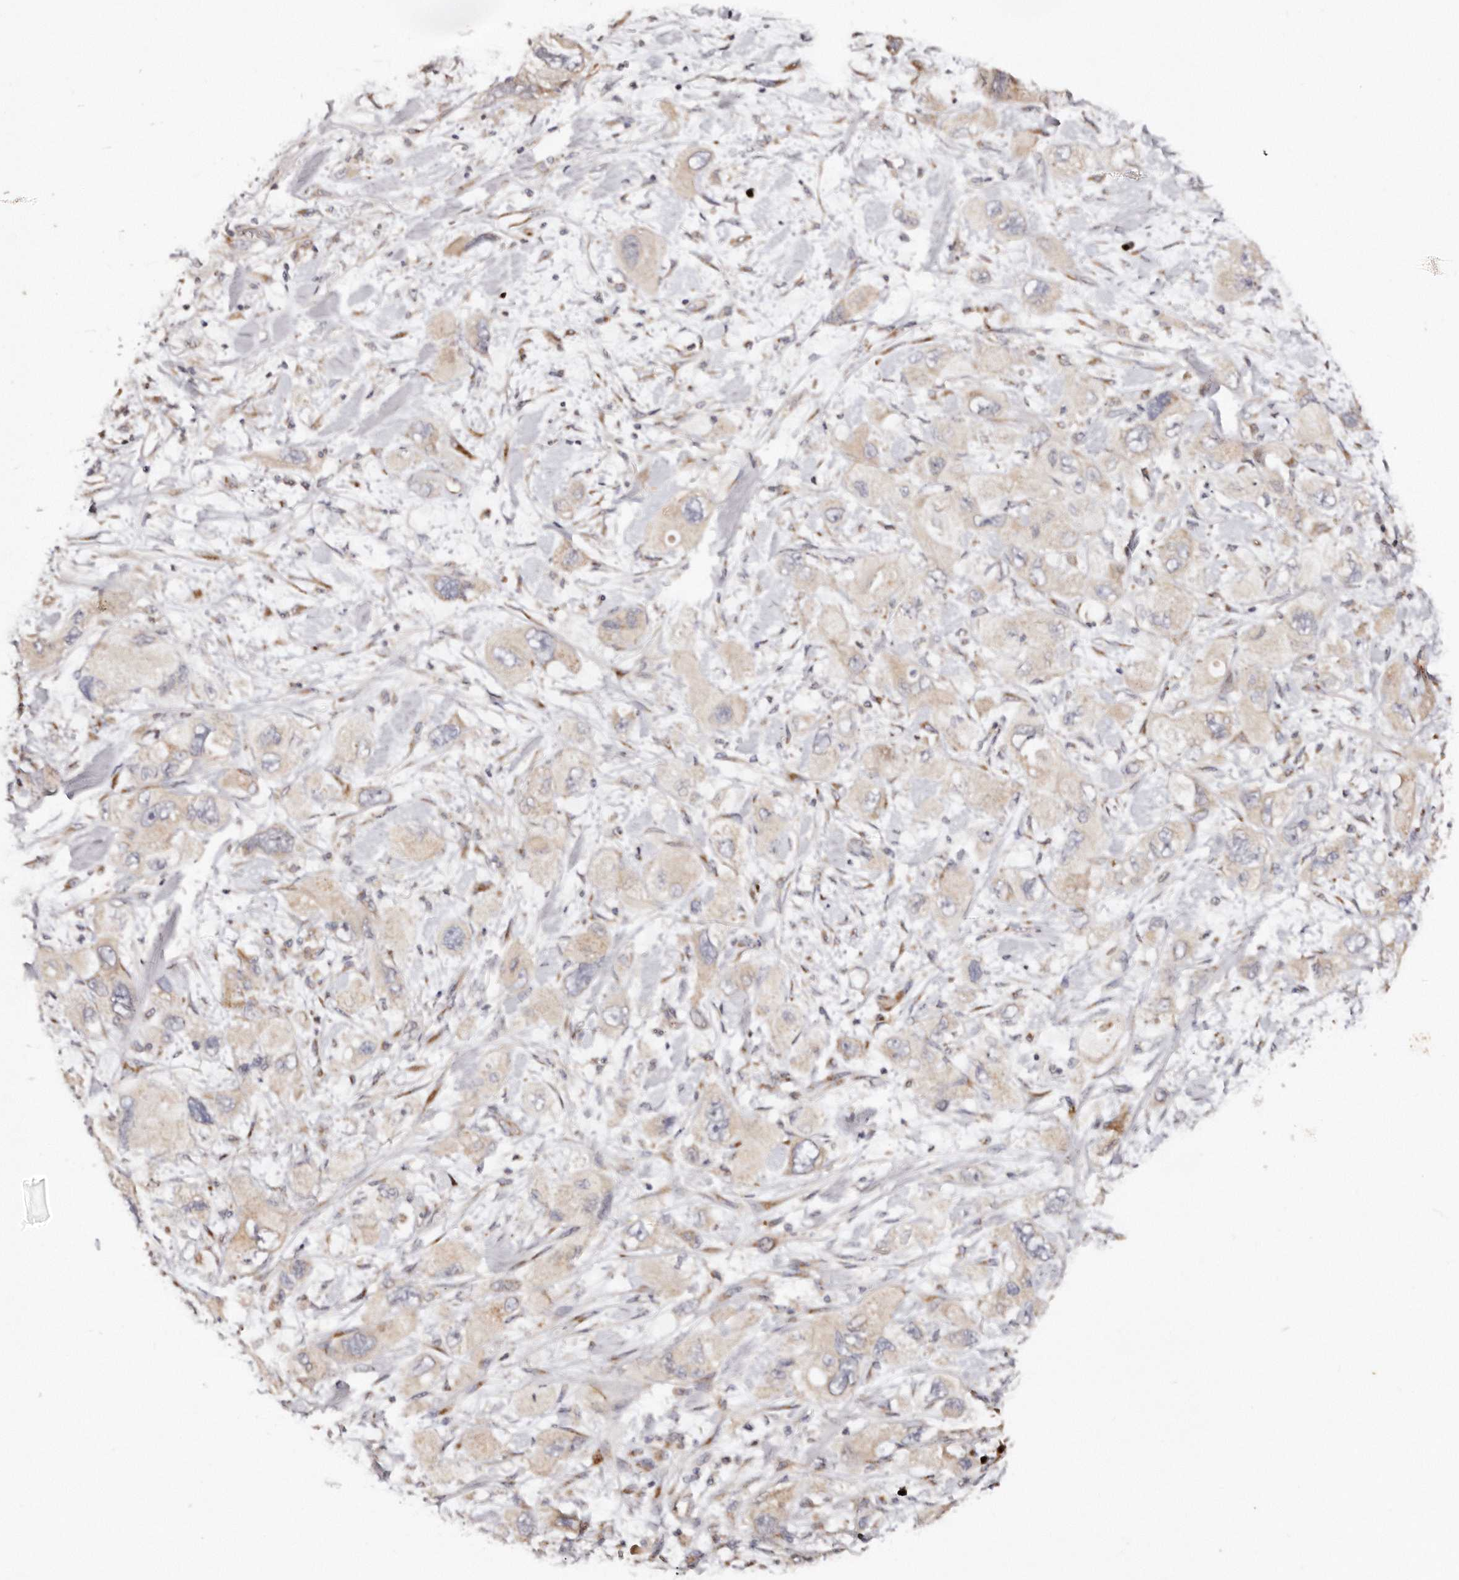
{"staining": {"intensity": "weak", "quantity": "<25%", "location": "cytoplasmic/membranous"}, "tissue": "pancreatic cancer", "cell_type": "Tumor cells", "image_type": "cancer", "snomed": [{"axis": "morphology", "description": "Adenocarcinoma, NOS"}, {"axis": "topography", "description": "Pancreas"}], "caption": "There is no significant expression in tumor cells of adenocarcinoma (pancreatic).", "gene": "DACT2", "patient": {"sex": "female", "age": 73}}